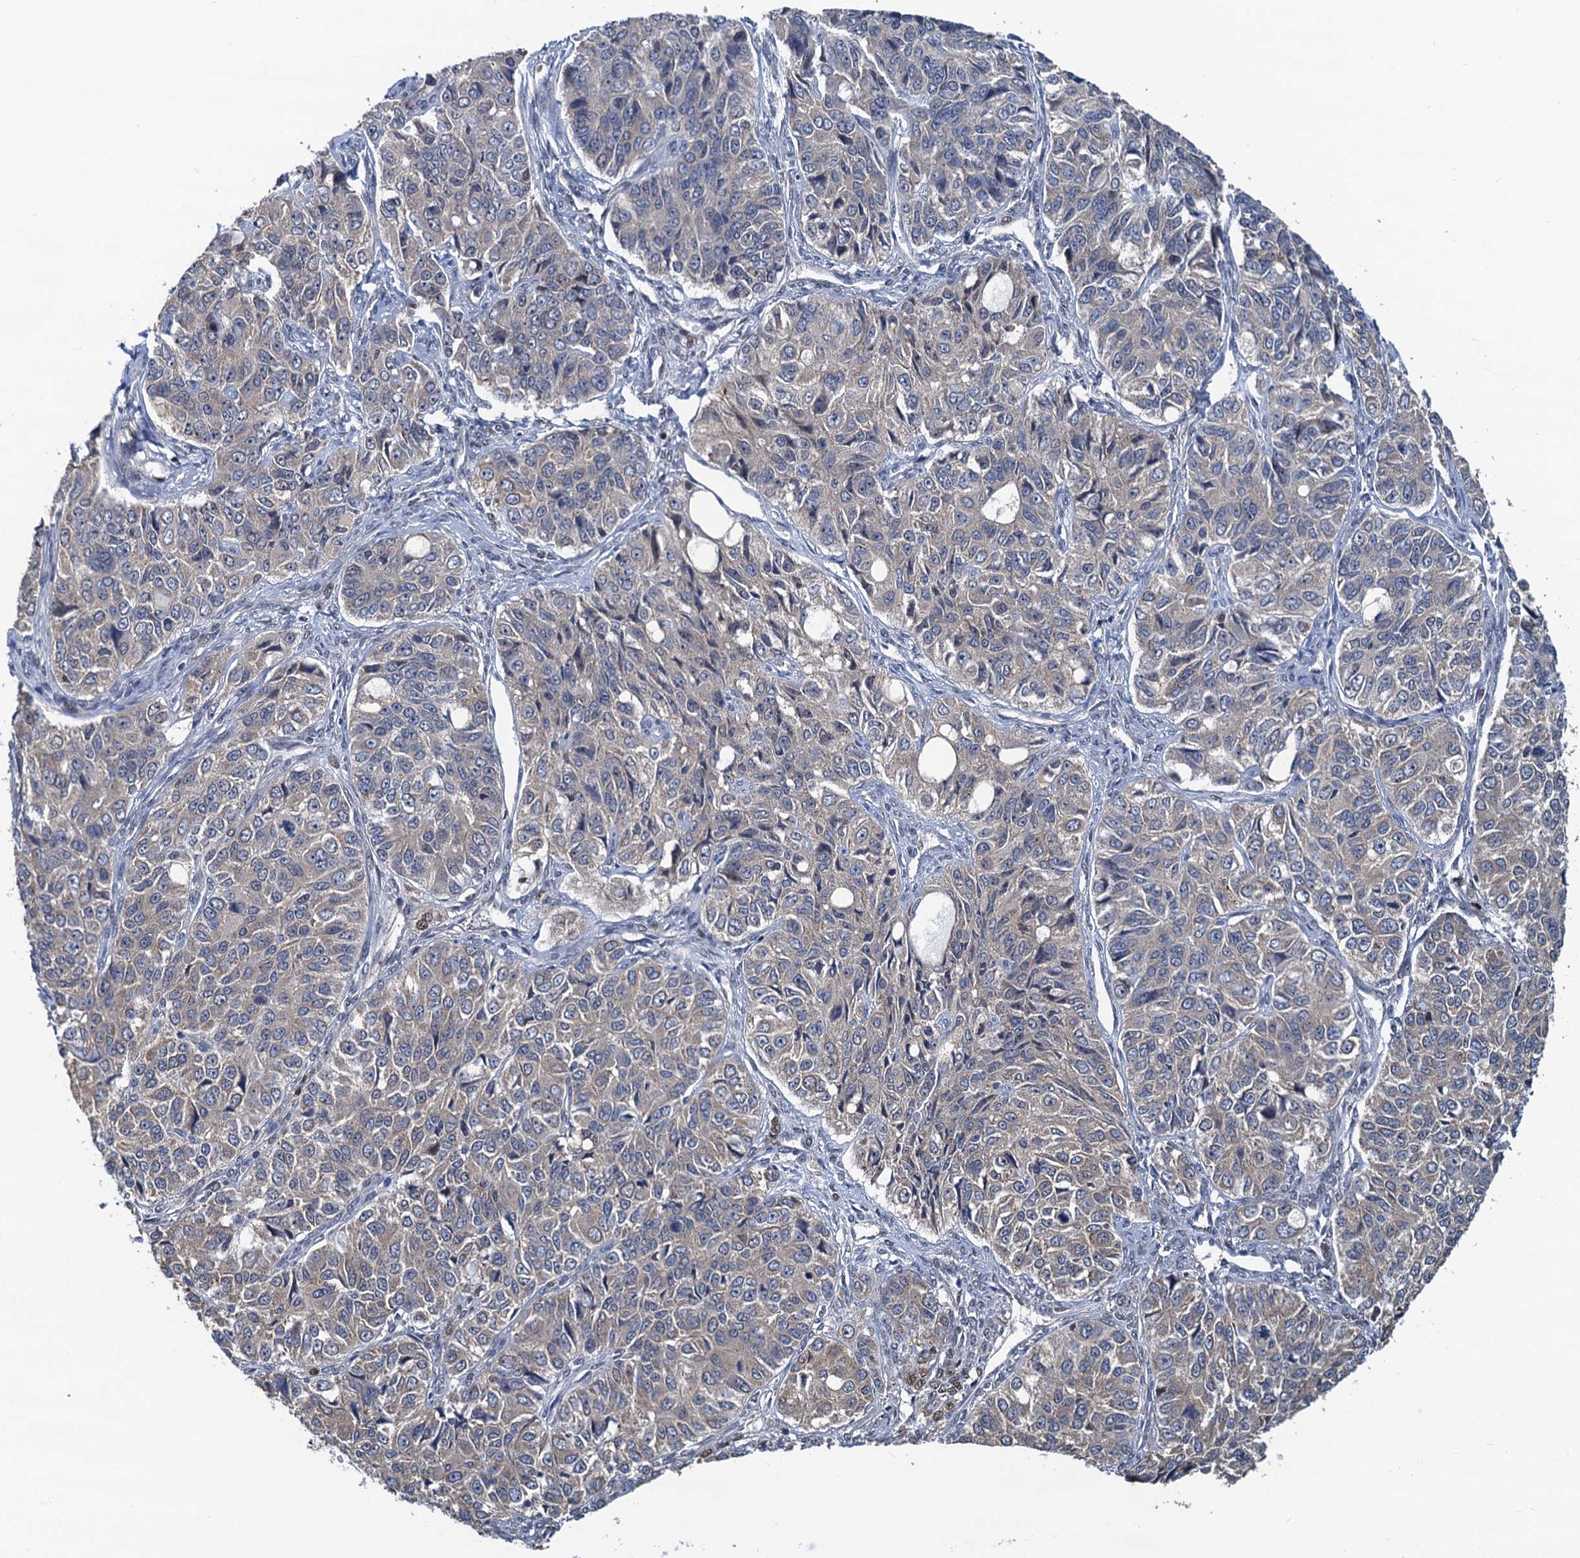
{"staining": {"intensity": "weak", "quantity": "25%-75%", "location": "cytoplasmic/membranous"}, "tissue": "ovarian cancer", "cell_type": "Tumor cells", "image_type": "cancer", "snomed": [{"axis": "morphology", "description": "Carcinoma, endometroid"}, {"axis": "topography", "description": "Ovary"}], "caption": "Human ovarian cancer (endometroid carcinoma) stained with a protein marker exhibits weak staining in tumor cells.", "gene": "RNF125", "patient": {"sex": "female", "age": 51}}